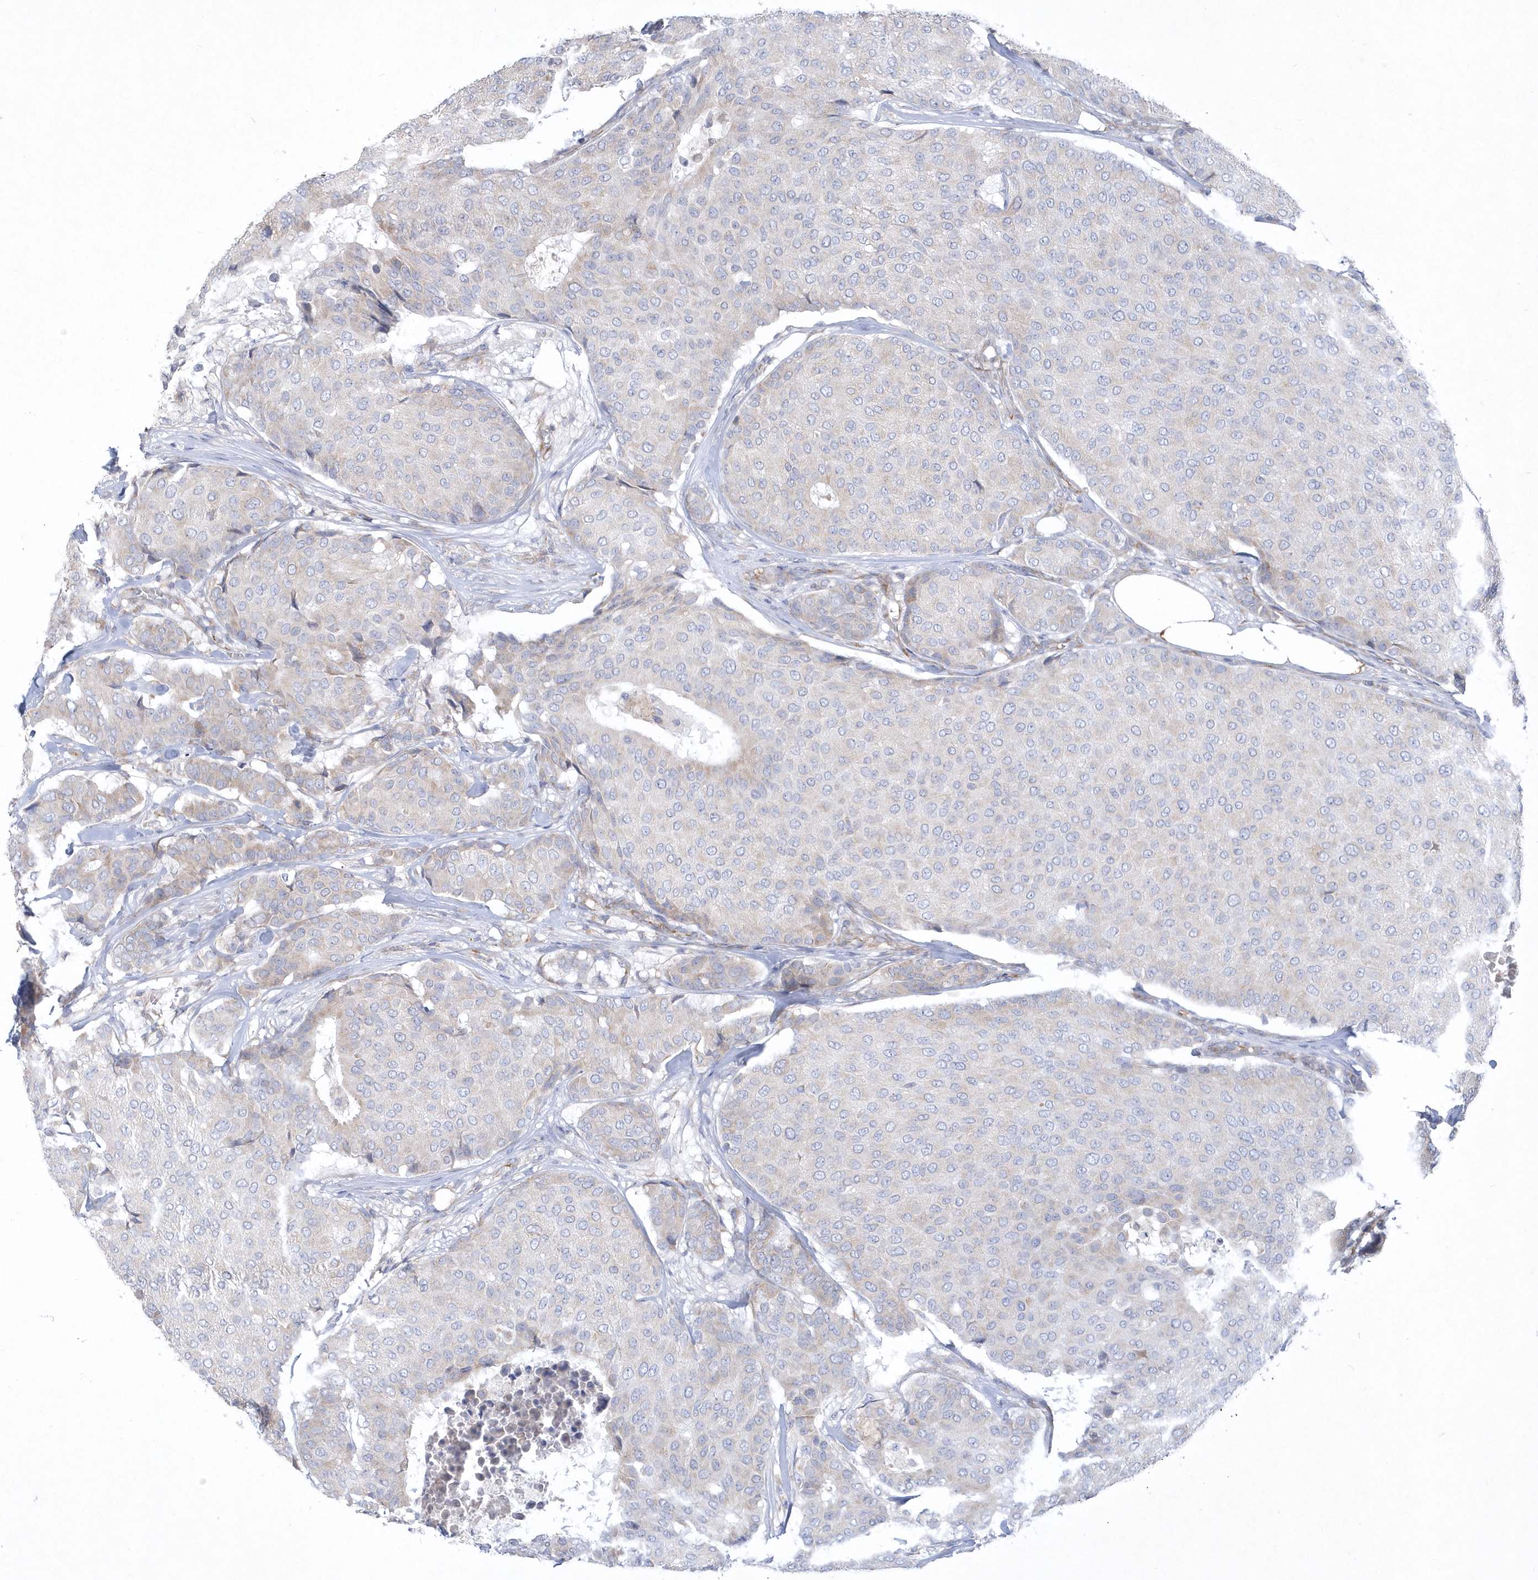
{"staining": {"intensity": "negative", "quantity": "none", "location": "none"}, "tissue": "breast cancer", "cell_type": "Tumor cells", "image_type": "cancer", "snomed": [{"axis": "morphology", "description": "Duct carcinoma"}, {"axis": "topography", "description": "Breast"}], "caption": "IHC photomicrograph of breast cancer (infiltrating ductal carcinoma) stained for a protein (brown), which exhibits no expression in tumor cells.", "gene": "DGAT1", "patient": {"sex": "female", "age": 75}}